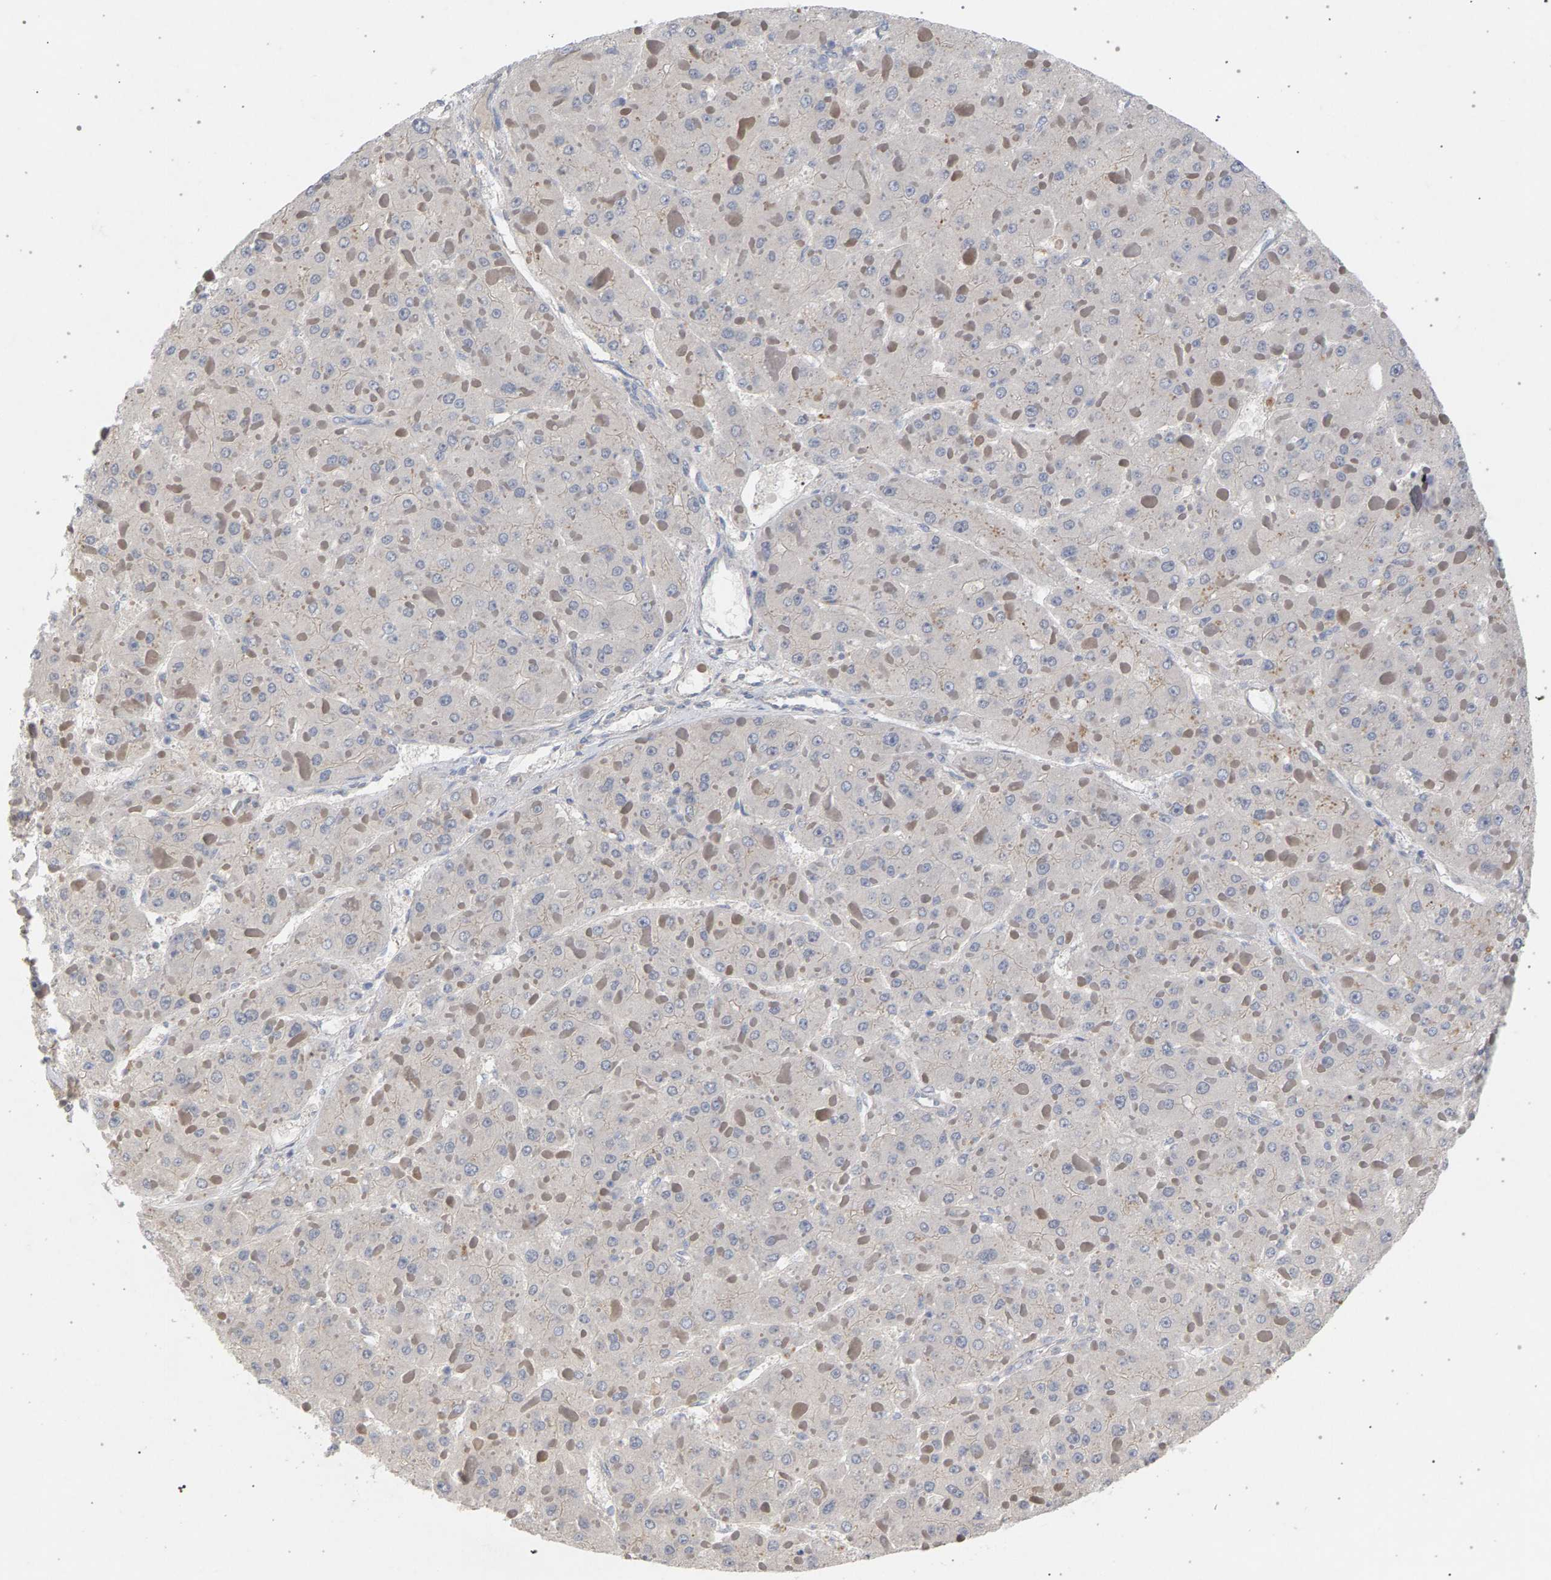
{"staining": {"intensity": "negative", "quantity": "none", "location": "none"}, "tissue": "liver cancer", "cell_type": "Tumor cells", "image_type": "cancer", "snomed": [{"axis": "morphology", "description": "Carcinoma, Hepatocellular, NOS"}, {"axis": "topography", "description": "Liver"}], "caption": "High magnification brightfield microscopy of liver cancer (hepatocellular carcinoma) stained with DAB (3,3'-diaminobenzidine) (brown) and counterstained with hematoxylin (blue): tumor cells show no significant staining.", "gene": "MAMDC2", "patient": {"sex": "female", "age": 73}}